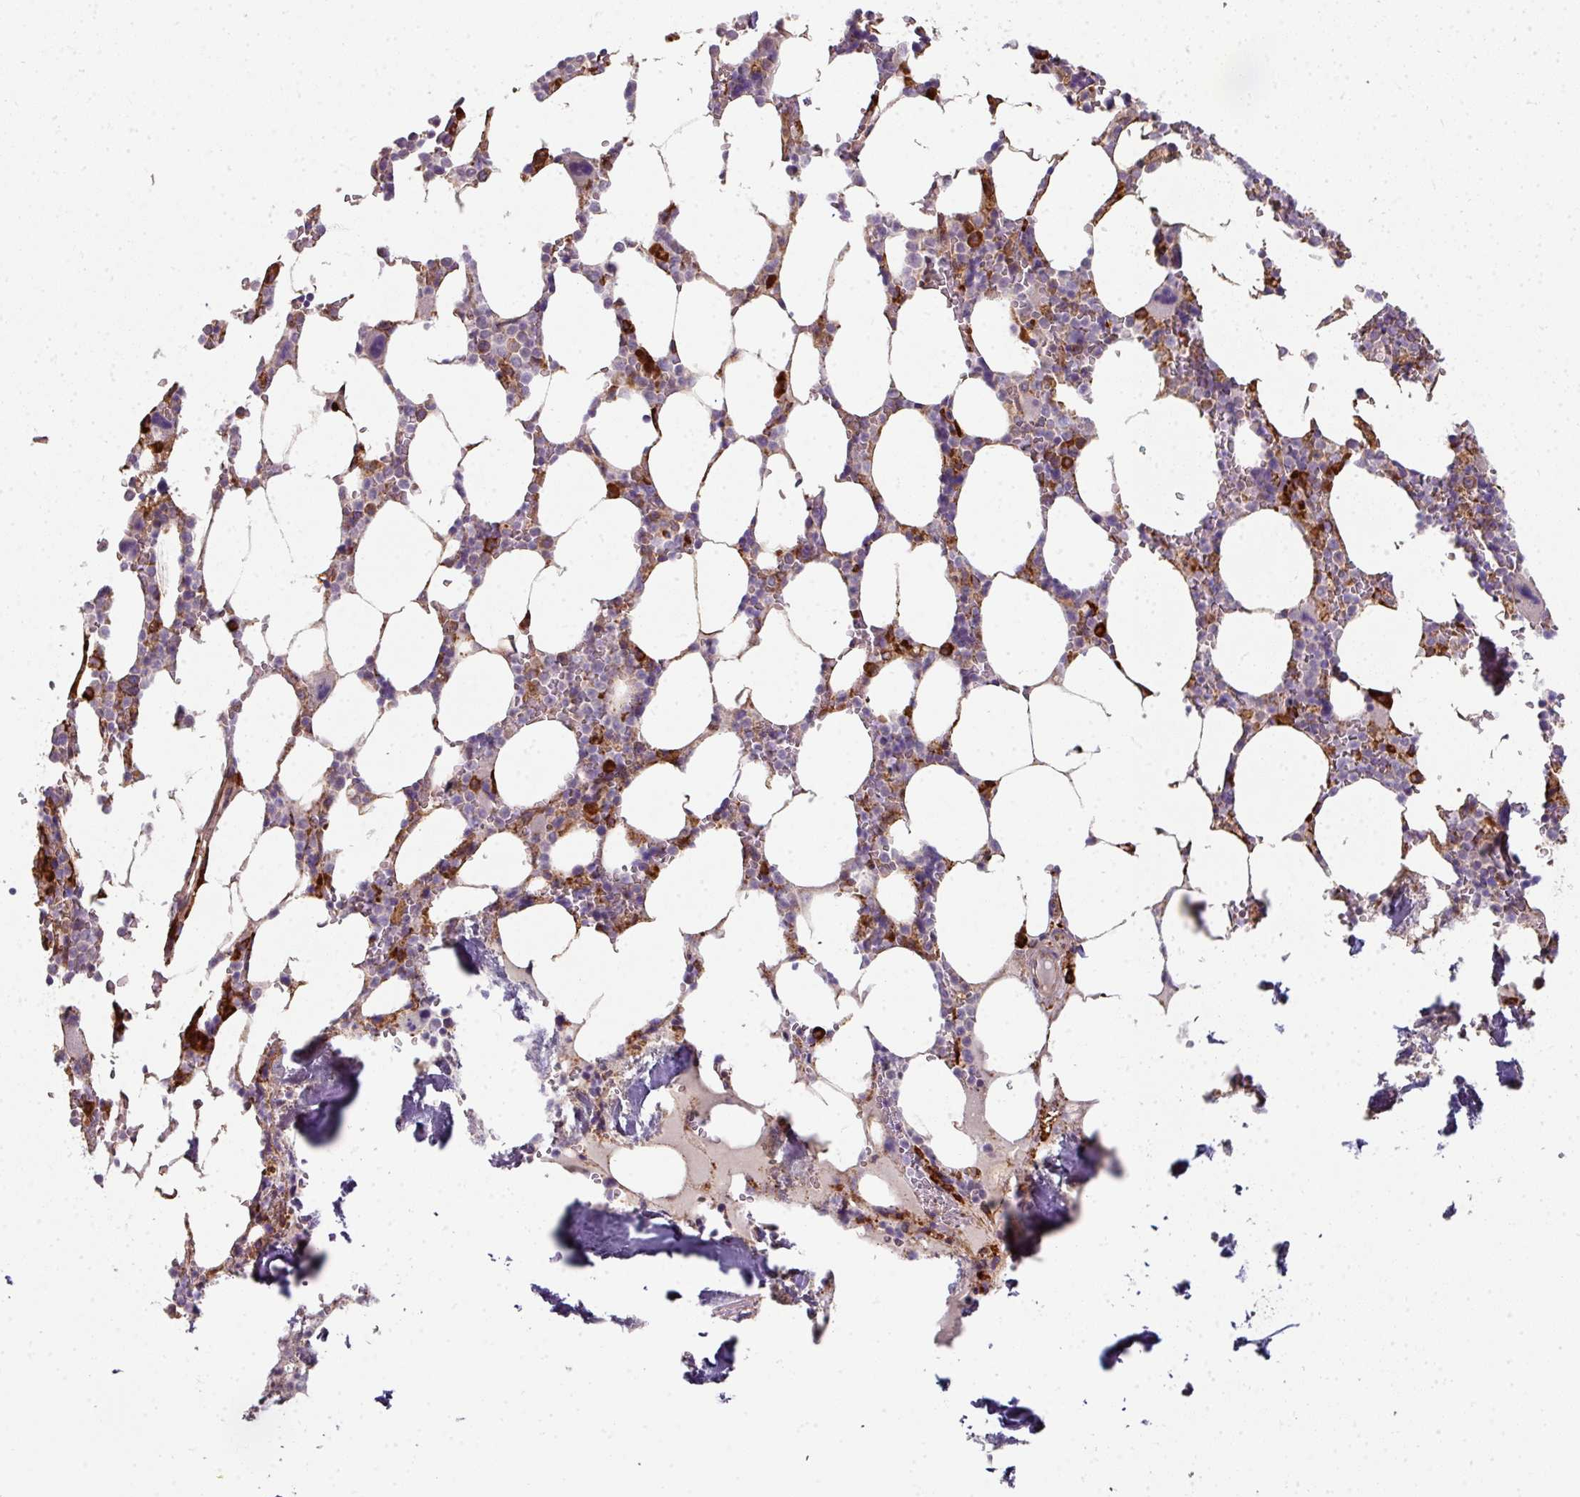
{"staining": {"intensity": "strong", "quantity": "<25%", "location": "cytoplasmic/membranous"}, "tissue": "bone marrow", "cell_type": "Hematopoietic cells", "image_type": "normal", "snomed": [{"axis": "morphology", "description": "Normal tissue, NOS"}, {"axis": "topography", "description": "Bone marrow"}], "caption": "This histopathology image reveals IHC staining of benign human bone marrow, with medium strong cytoplasmic/membranous staining in approximately <25% of hematopoietic cells.", "gene": "FAT4", "patient": {"sex": "male", "age": 64}}